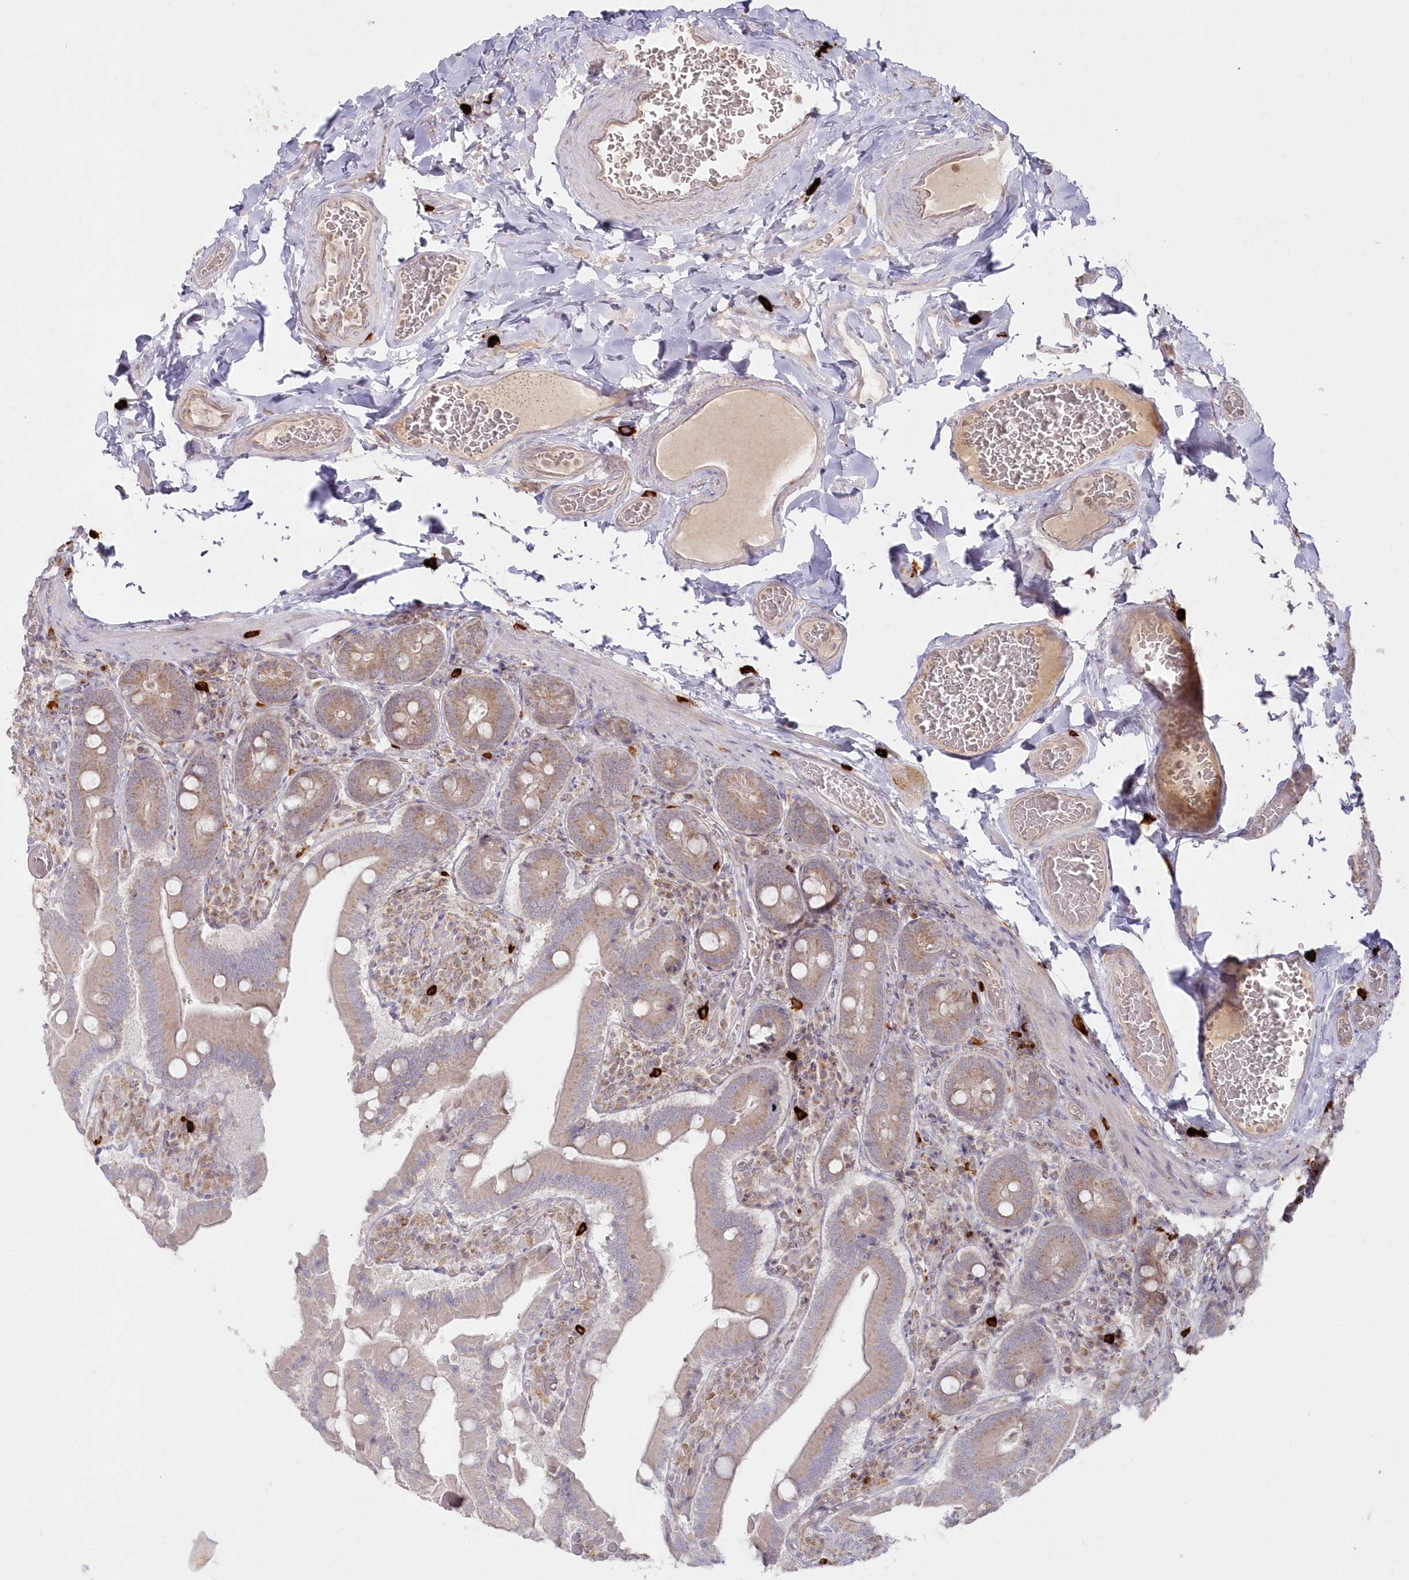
{"staining": {"intensity": "moderate", "quantity": ">75%", "location": "cytoplasmic/membranous"}, "tissue": "duodenum", "cell_type": "Glandular cells", "image_type": "normal", "snomed": [{"axis": "morphology", "description": "Normal tissue, NOS"}, {"axis": "topography", "description": "Duodenum"}], "caption": "The micrograph reveals immunohistochemical staining of normal duodenum. There is moderate cytoplasmic/membranous positivity is present in about >75% of glandular cells. Nuclei are stained in blue.", "gene": "ARSB", "patient": {"sex": "female", "age": 62}}